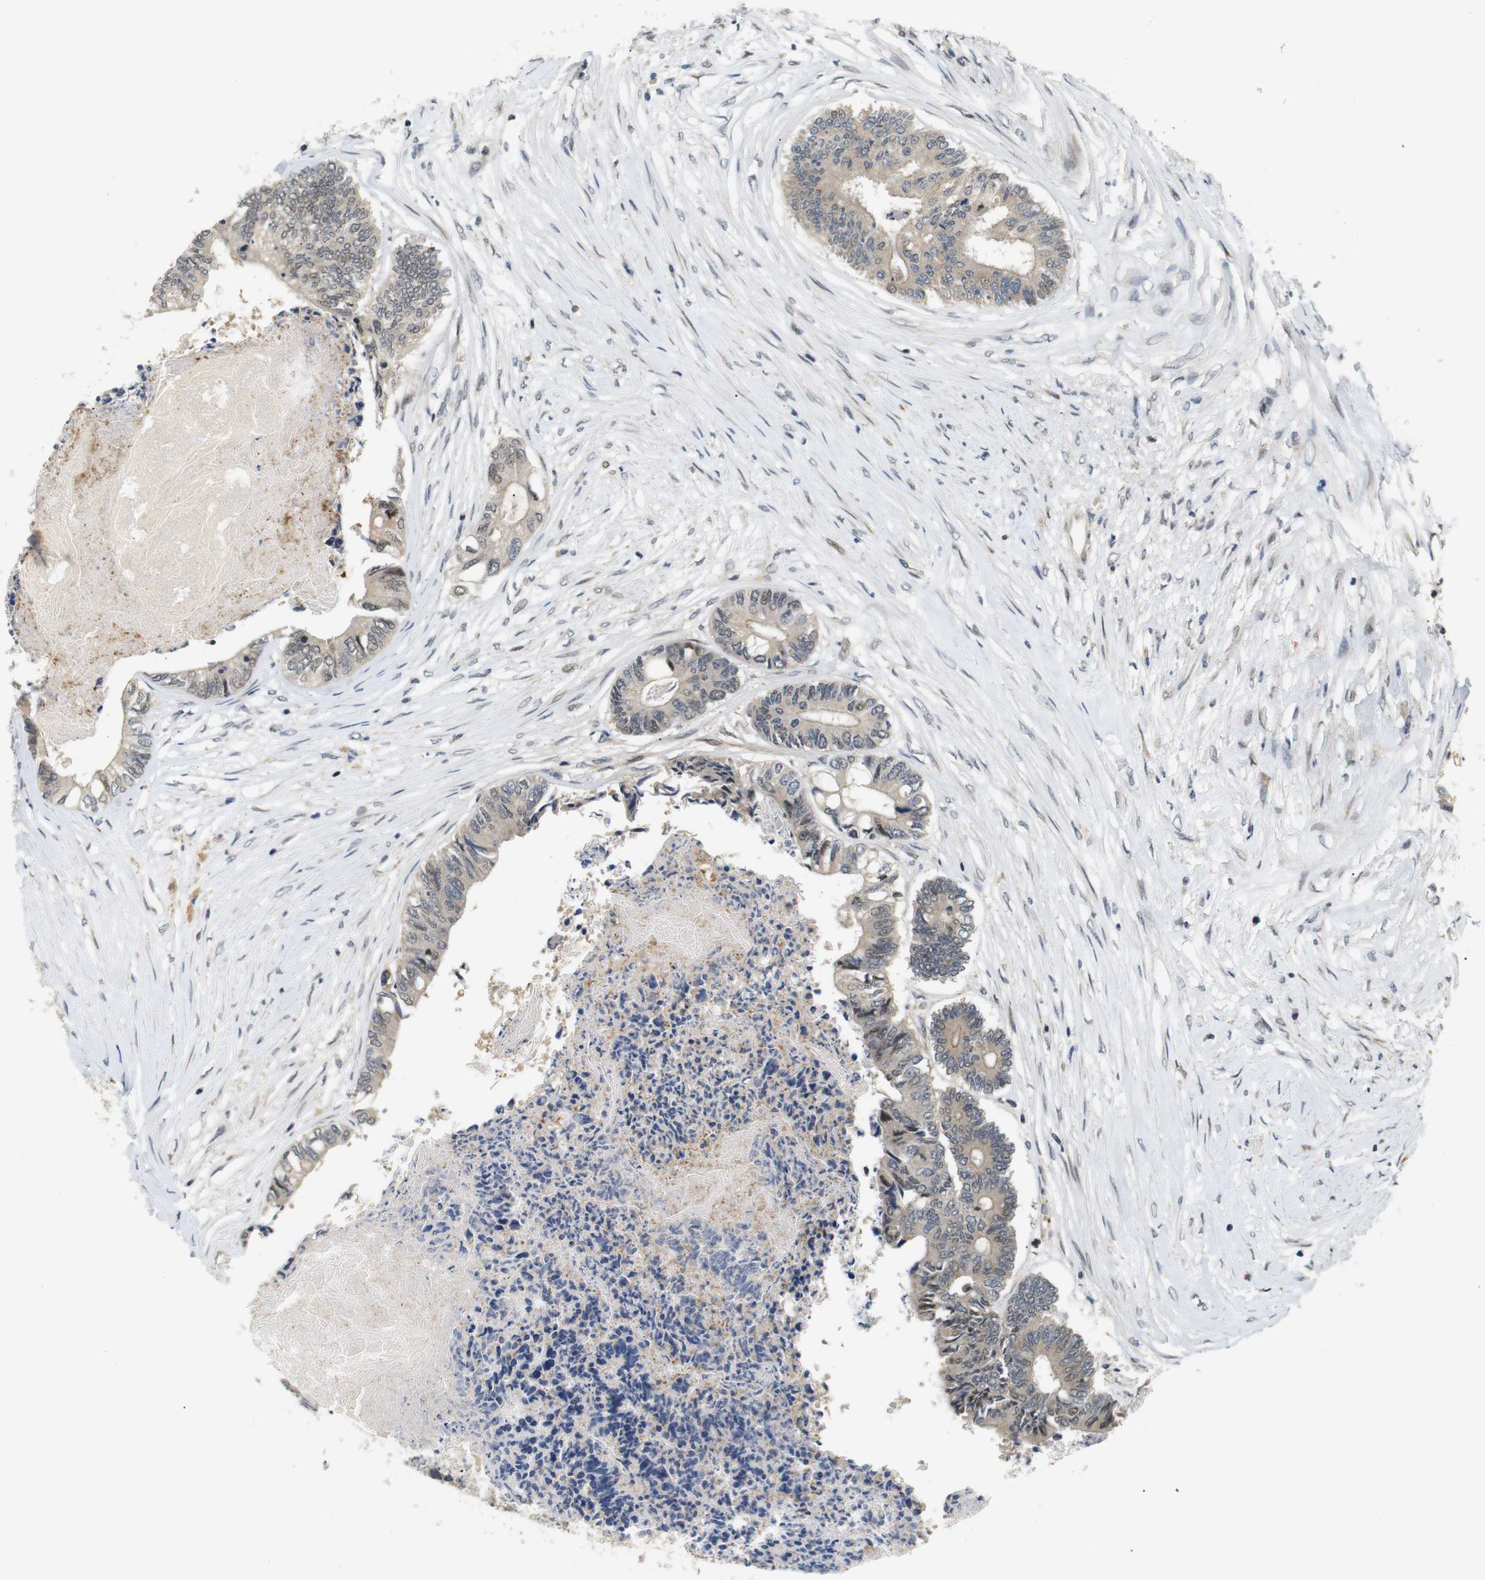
{"staining": {"intensity": "weak", "quantity": ">75%", "location": "cytoplasmic/membranous"}, "tissue": "colorectal cancer", "cell_type": "Tumor cells", "image_type": "cancer", "snomed": [{"axis": "morphology", "description": "Adenocarcinoma, NOS"}, {"axis": "topography", "description": "Rectum"}], "caption": "The histopathology image displays immunohistochemical staining of adenocarcinoma (colorectal). There is weak cytoplasmic/membranous staining is appreciated in approximately >75% of tumor cells.", "gene": "SYDE1", "patient": {"sex": "male", "age": 63}}